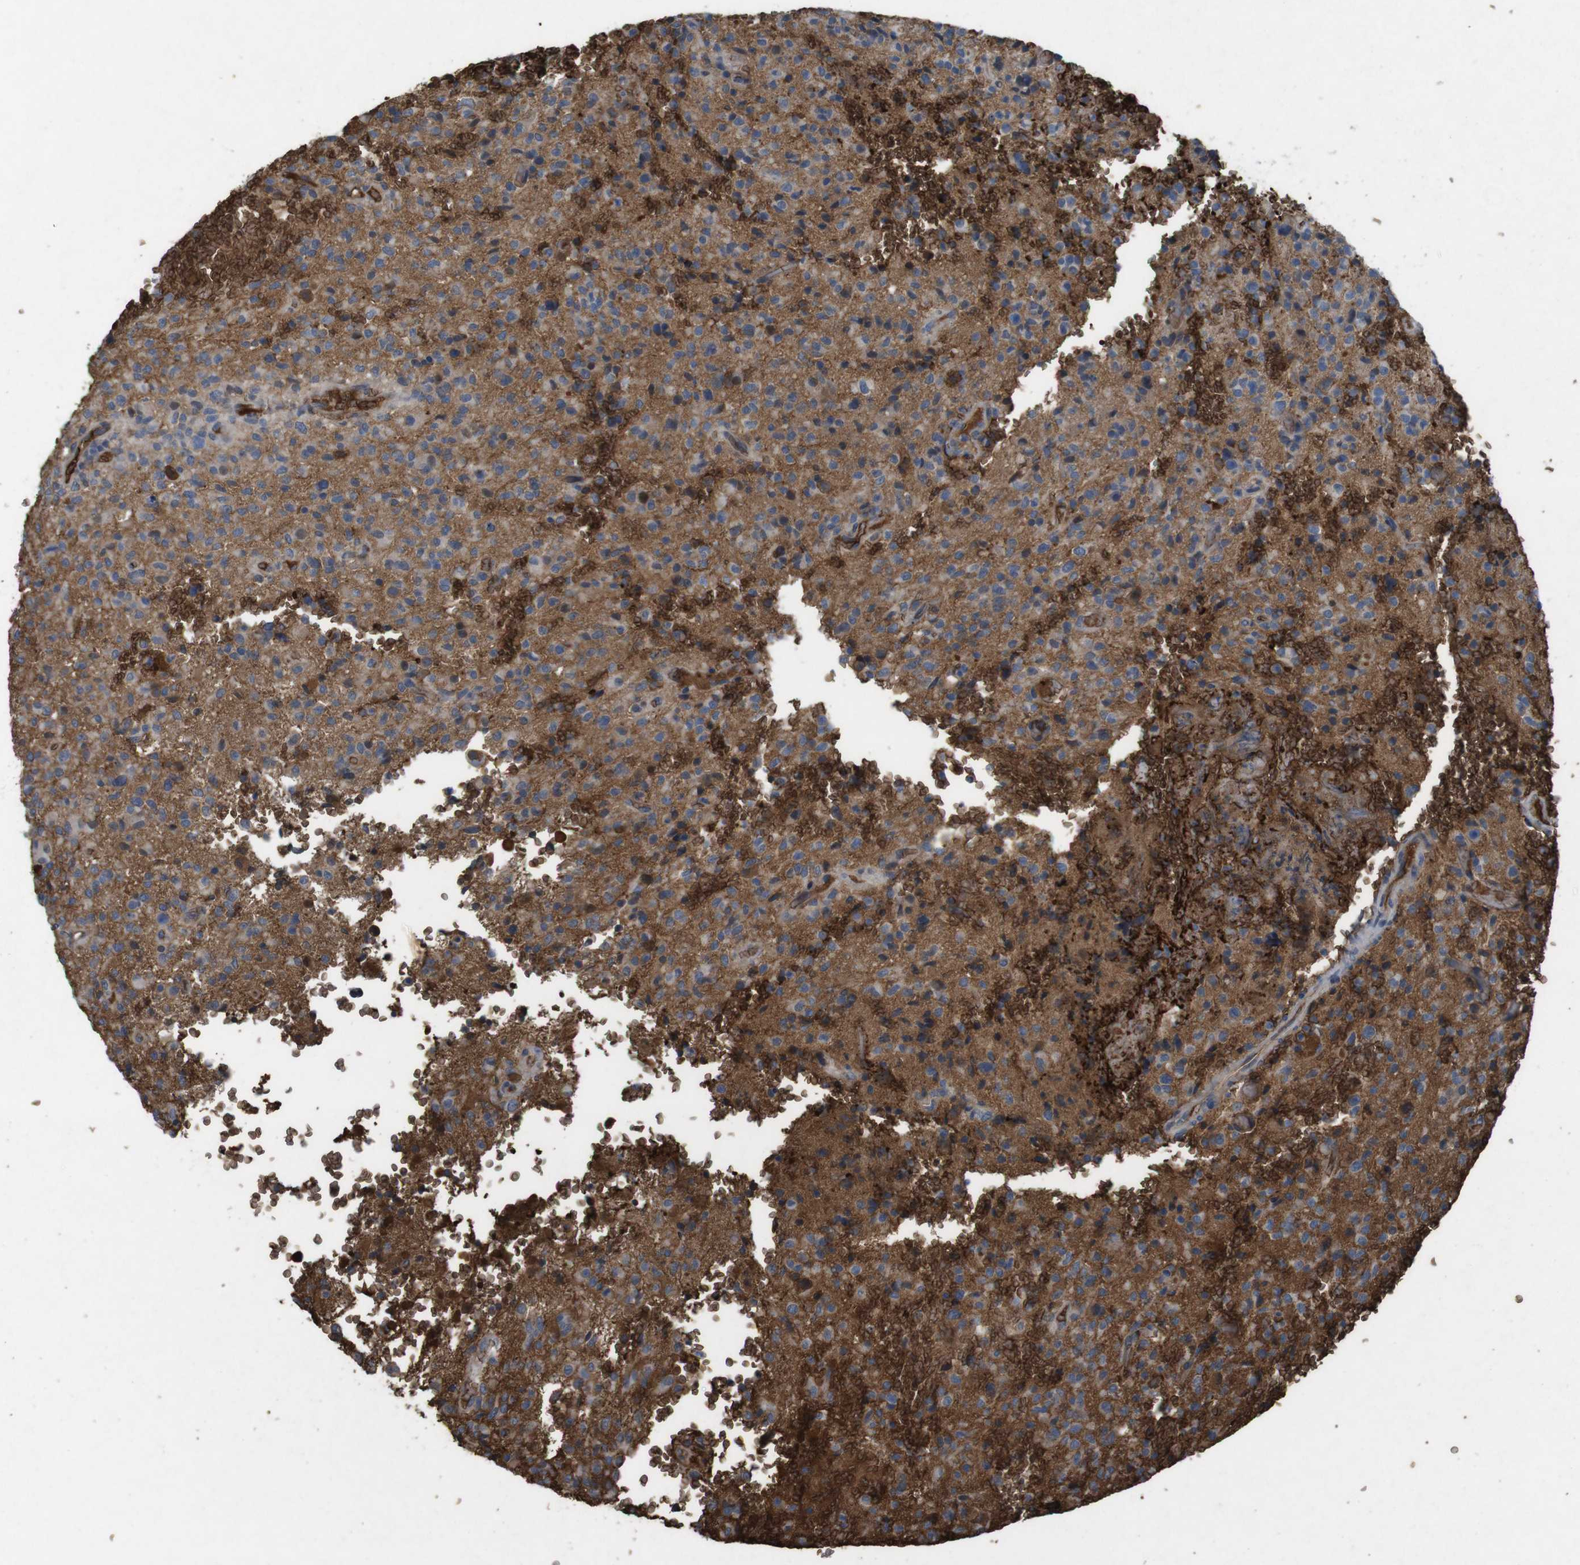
{"staining": {"intensity": "negative", "quantity": "none", "location": "none"}, "tissue": "glioma", "cell_type": "Tumor cells", "image_type": "cancer", "snomed": [{"axis": "morphology", "description": "Glioma, malignant, High grade"}, {"axis": "topography", "description": "Brain"}], "caption": "Immunohistochemistry of human malignant high-grade glioma shows no expression in tumor cells.", "gene": "SPTB", "patient": {"sex": "male", "age": 71}}